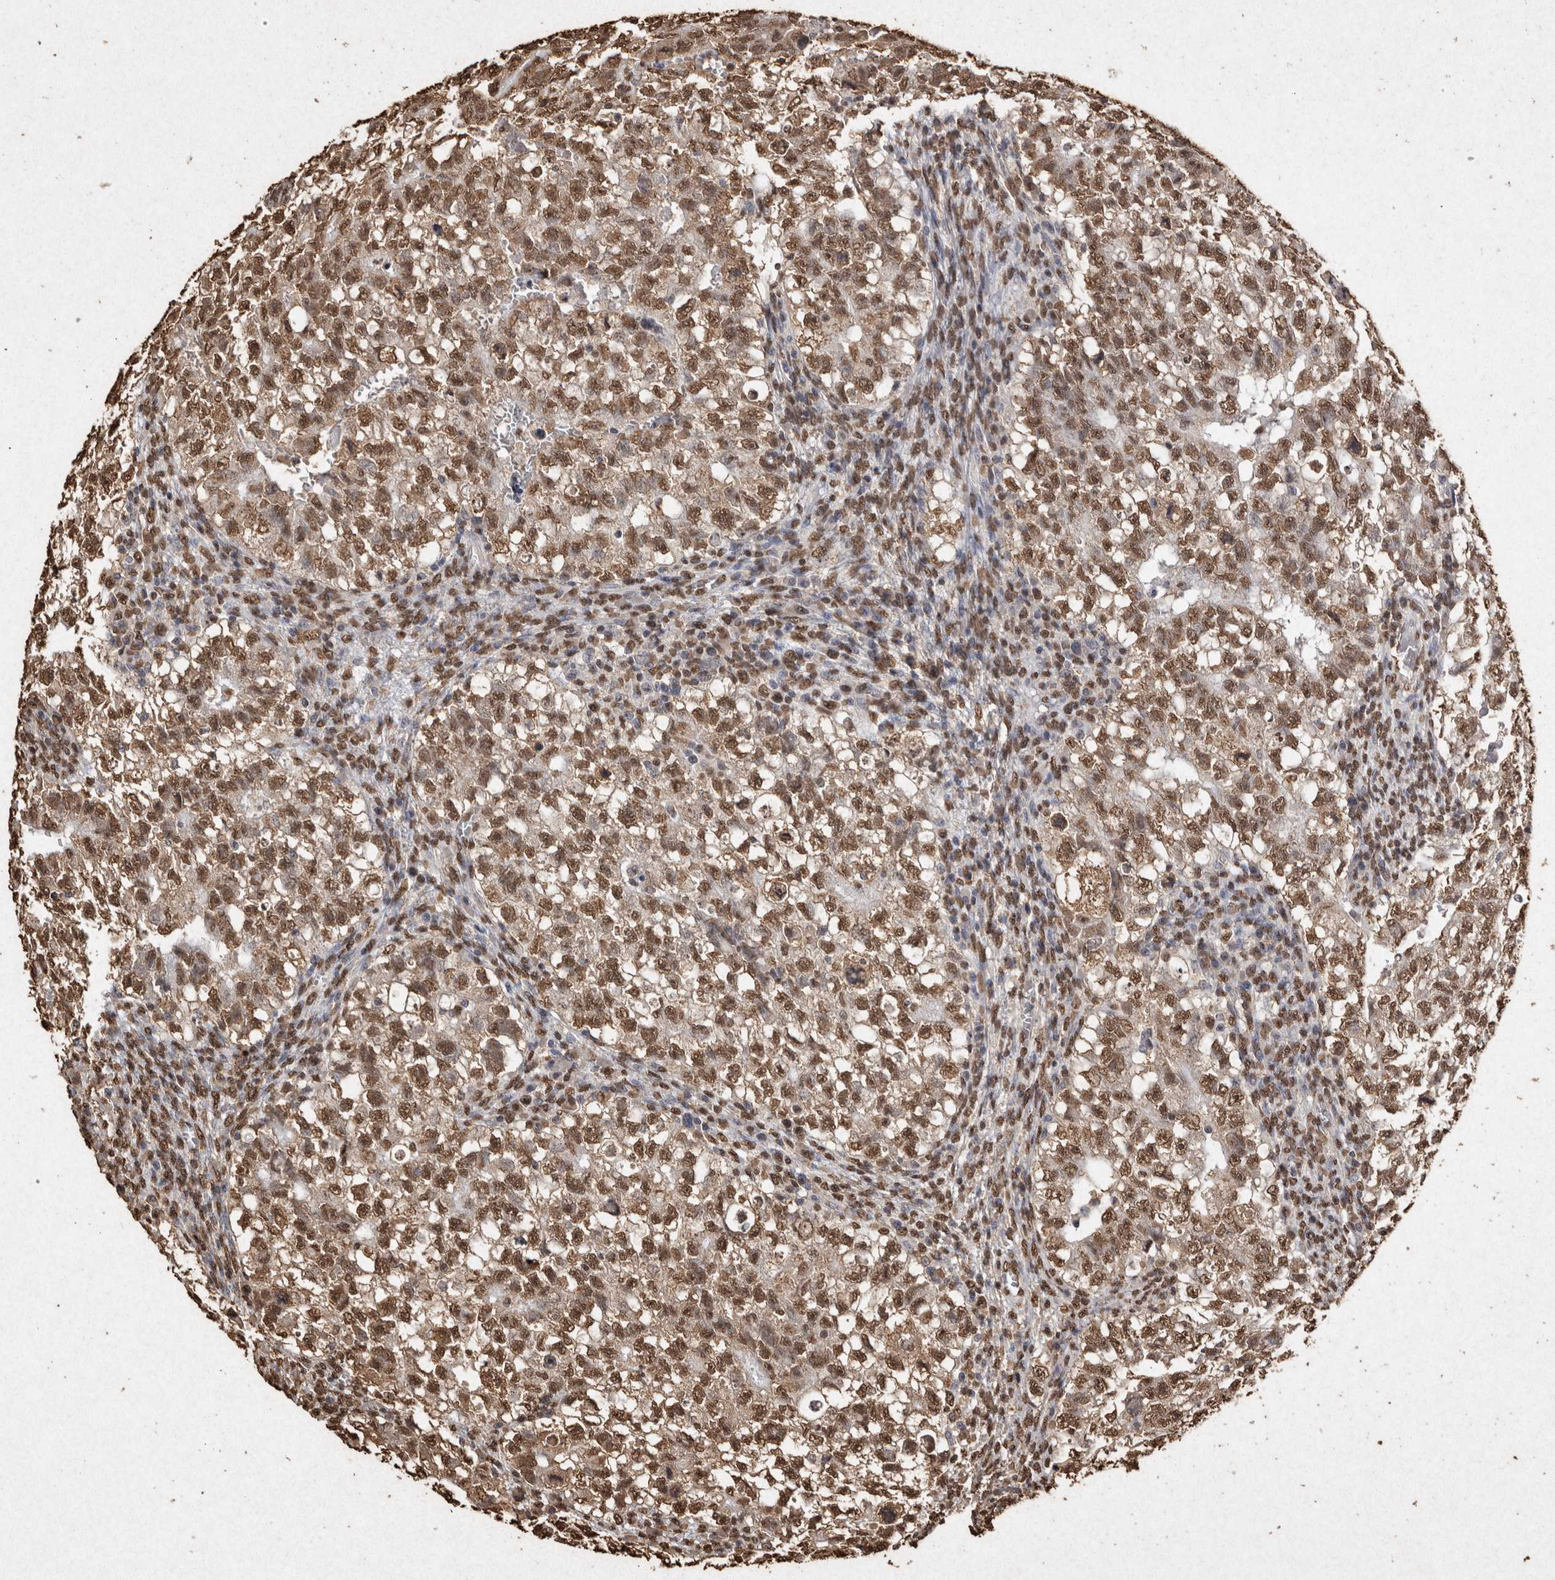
{"staining": {"intensity": "moderate", "quantity": ">75%", "location": "nuclear"}, "tissue": "testis cancer", "cell_type": "Tumor cells", "image_type": "cancer", "snomed": [{"axis": "morphology", "description": "Seminoma, NOS"}, {"axis": "morphology", "description": "Carcinoma, Embryonal, NOS"}, {"axis": "topography", "description": "Testis"}], "caption": "Immunohistochemical staining of testis cancer (seminoma) shows medium levels of moderate nuclear protein positivity in approximately >75% of tumor cells.", "gene": "FSTL3", "patient": {"sex": "male", "age": 38}}